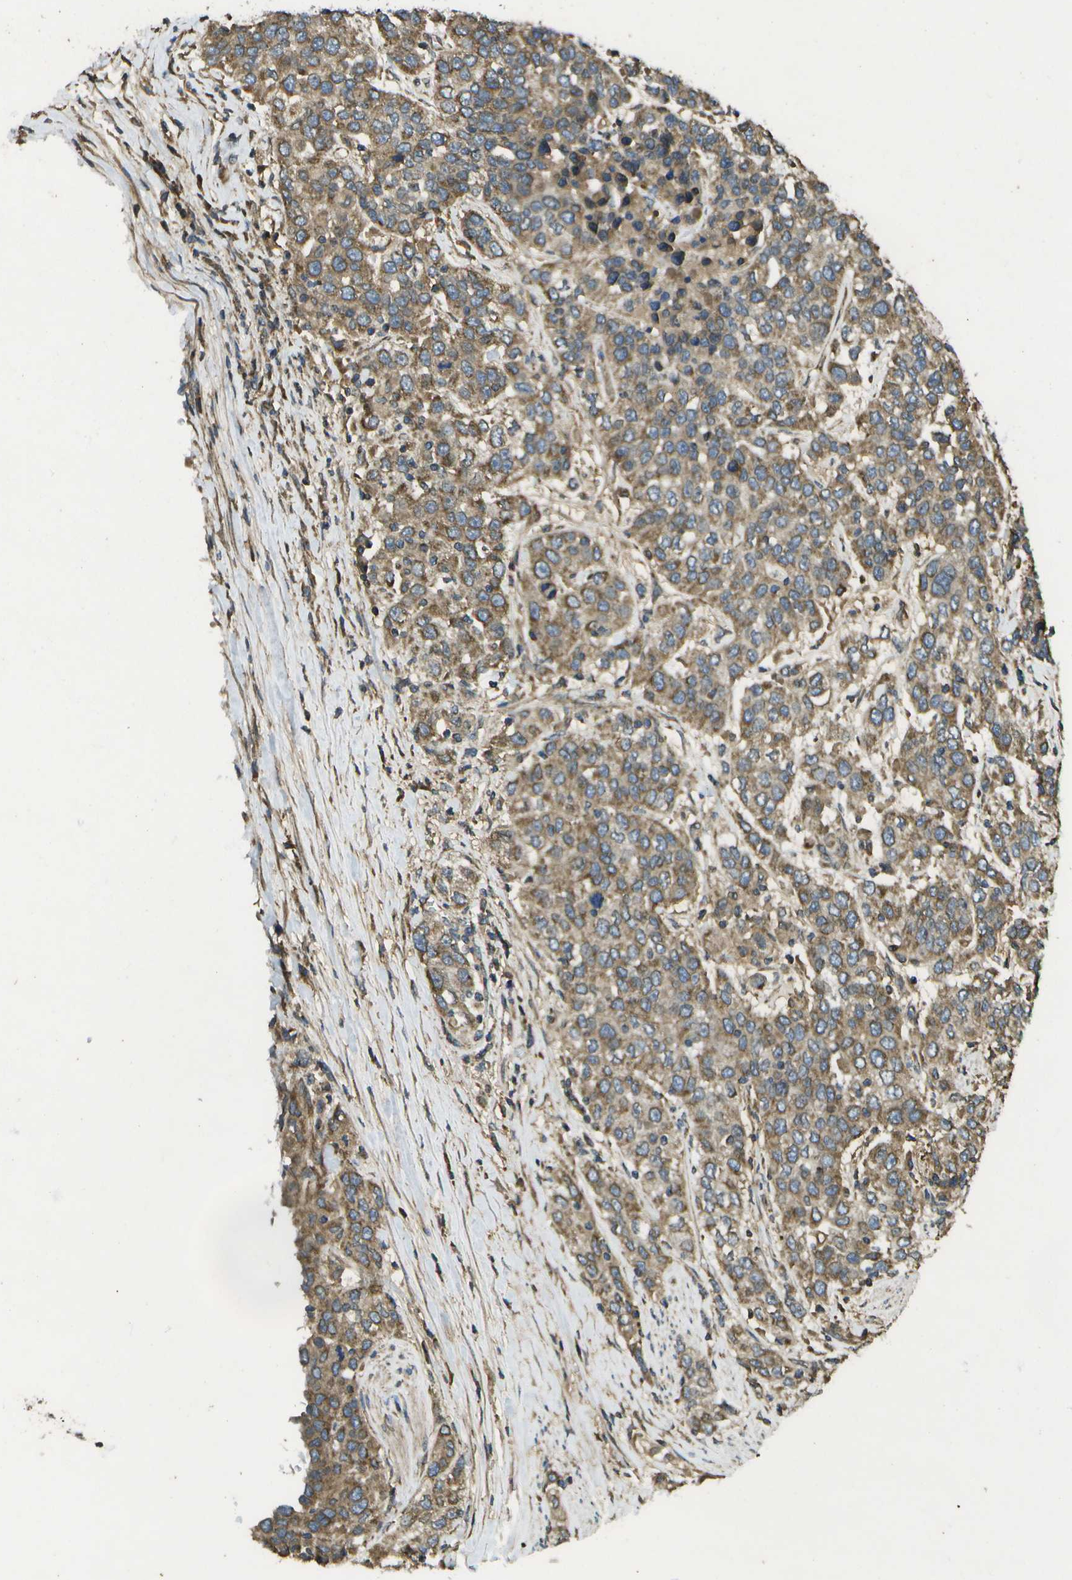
{"staining": {"intensity": "moderate", "quantity": ">75%", "location": "cytoplasmic/membranous"}, "tissue": "urothelial cancer", "cell_type": "Tumor cells", "image_type": "cancer", "snomed": [{"axis": "morphology", "description": "Urothelial carcinoma, High grade"}, {"axis": "topography", "description": "Urinary bladder"}], "caption": "A photomicrograph showing moderate cytoplasmic/membranous expression in approximately >75% of tumor cells in urothelial cancer, as visualized by brown immunohistochemical staining.", "gene": "HFE", "patient": {"sex": "female", "age": 80}}